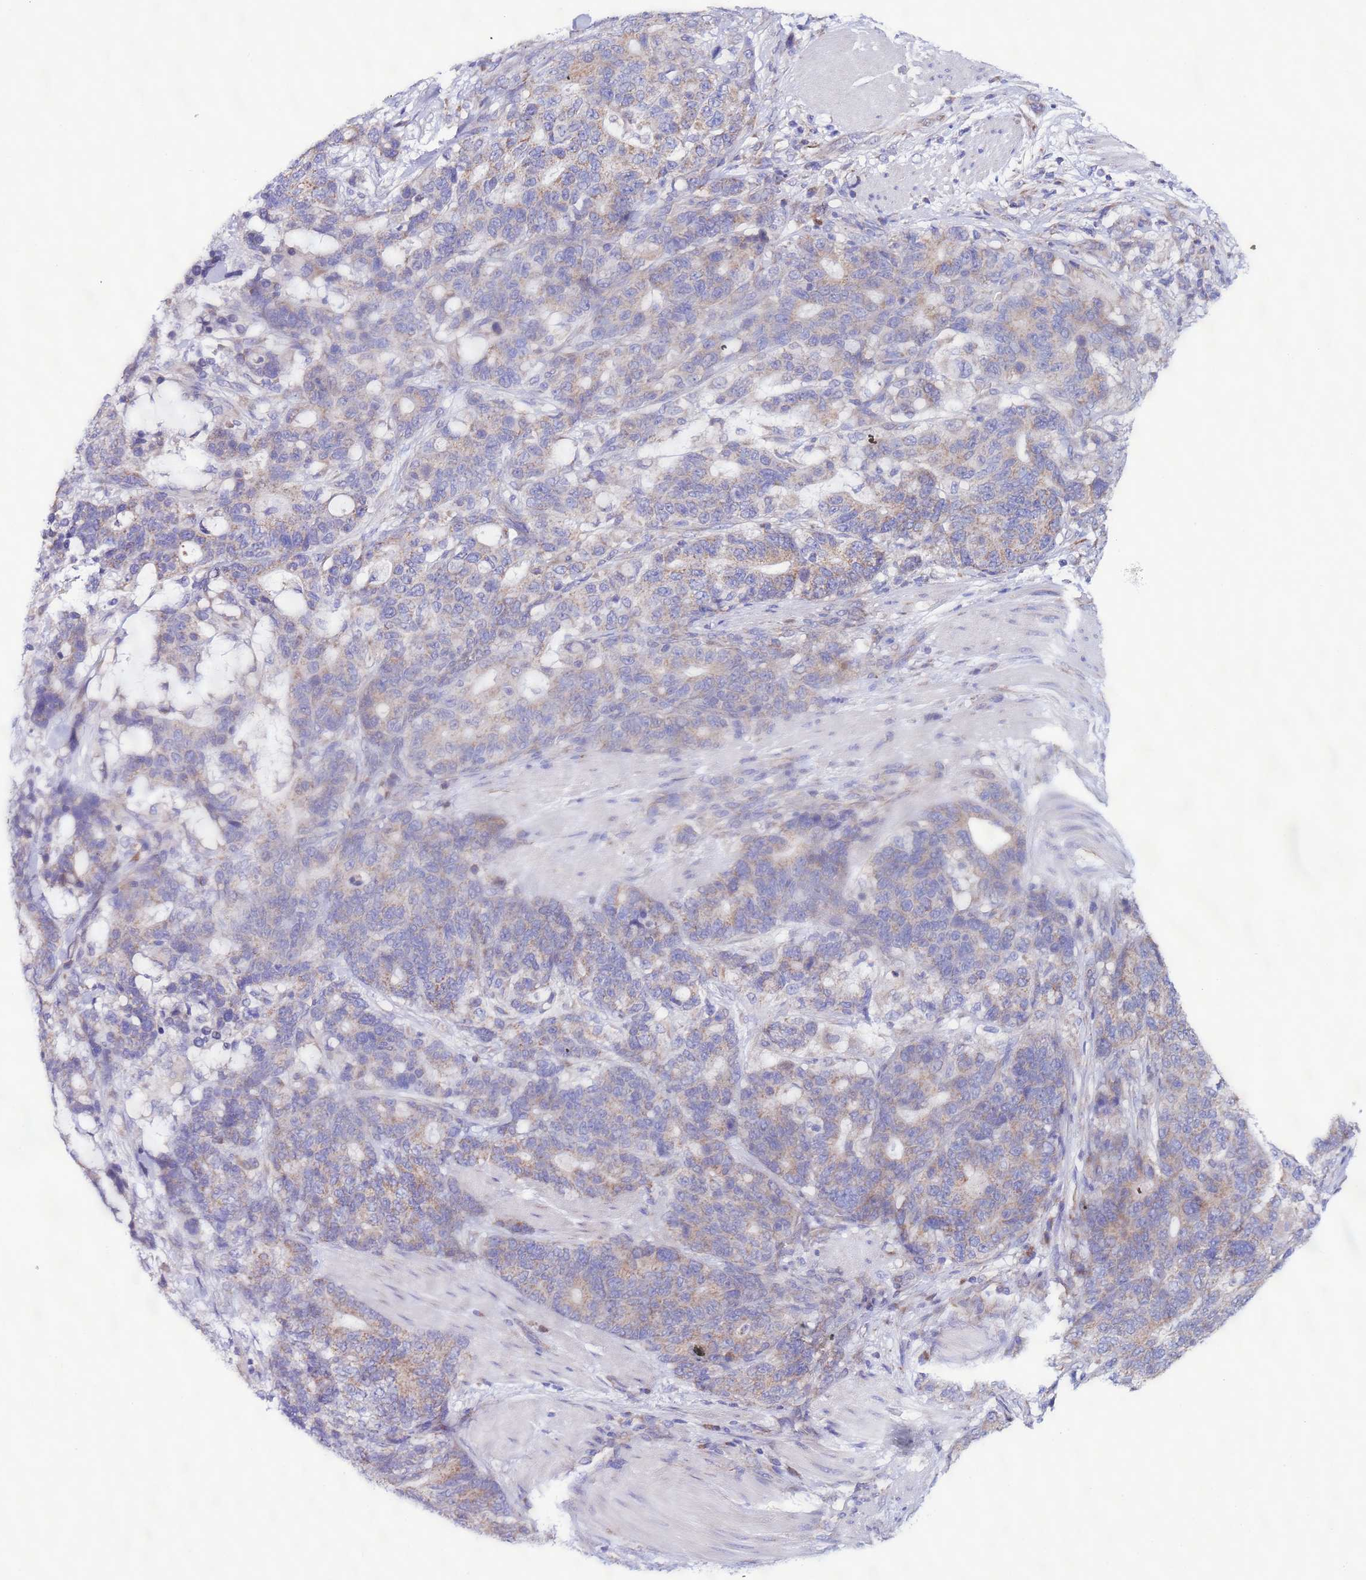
{"staining": {"intensity": "weak", "quantity": "<25%", "location": "cytoplasmic/membranous"}, "tissue": "stomach cancer", "cell_type": "Tumor cells", "image_type": "cancer", "snomed": [{"axis": "morphology", "description": "Normal tissue, NOS"}, {"axis": "morphology", "description": "Adenocarcinoma, NOS"}, {"axis": "topography", "description": "Stomach"}], "caption": "A photomicrograph of stomach cancer (adenocarcinoma) stained for a protein displays no brown staining in tumor cells.", "gene": "AHI1", "patient": {"sex": "female", "age": 64}}